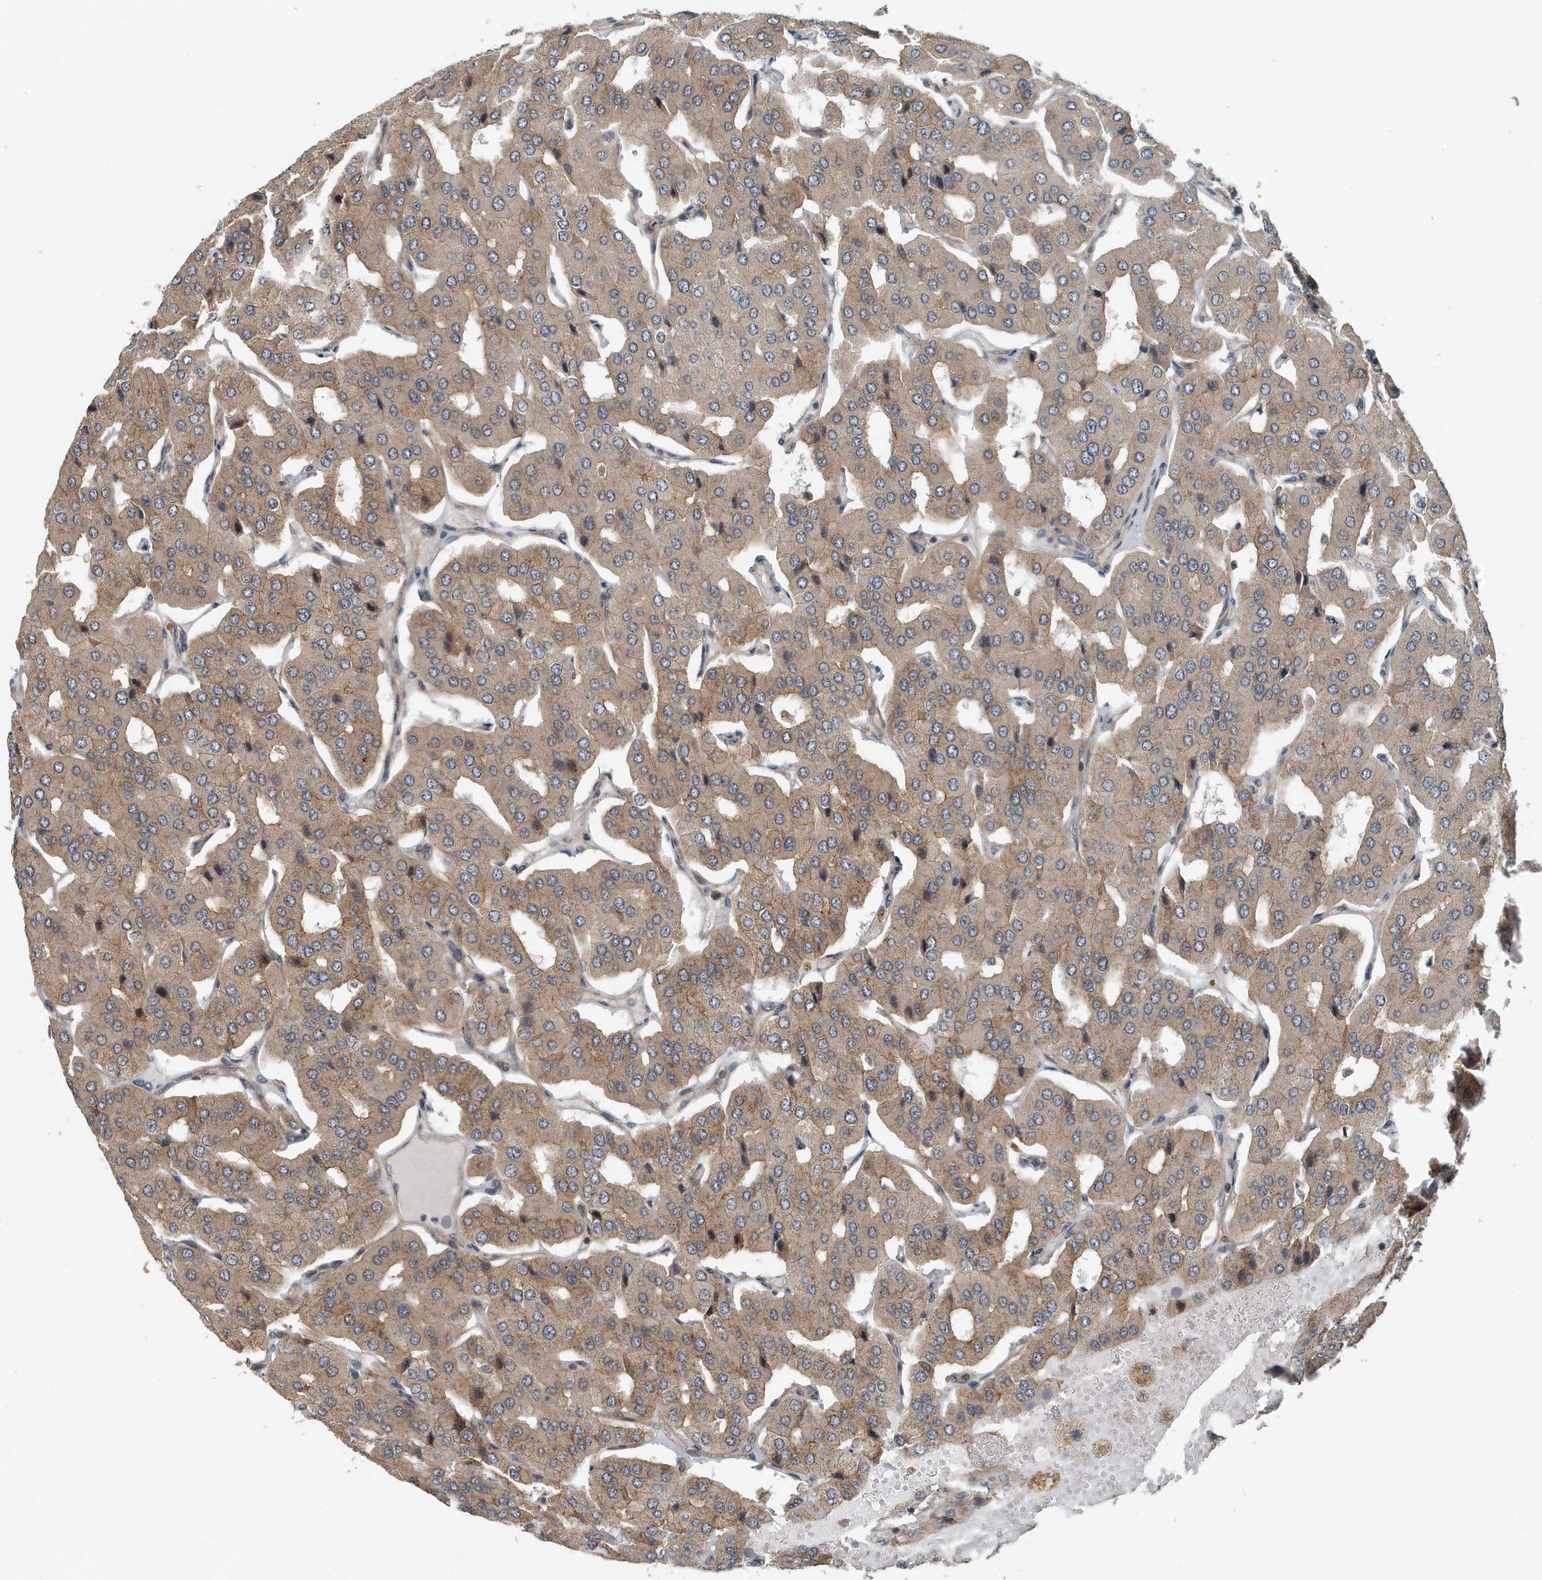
{"staining": {"intensity": "moderate", "quantity": ">75%", "location": "cytoplasmic/membranous"}, "tissue": "parathyroid gland", "cell_type": "Glandular cells", "image_type": "normal", "snomed": [{"axis": "morphology", "description": "Normal tissue, NOS"}, {"axis": "morphology", "description": "Adenoma, NOS"}, {"axis": "topography", "description": "Parathyroid gland"}], "caption": "A histopathology image showing moderate cytoplasmic/membranous staining in about >75% of glandular cells in normal parathyroid gland, as visualized by brown immunohistochemical staining.", "gene": "KIF15", "patient": {"sex": "female", "age": 86}}